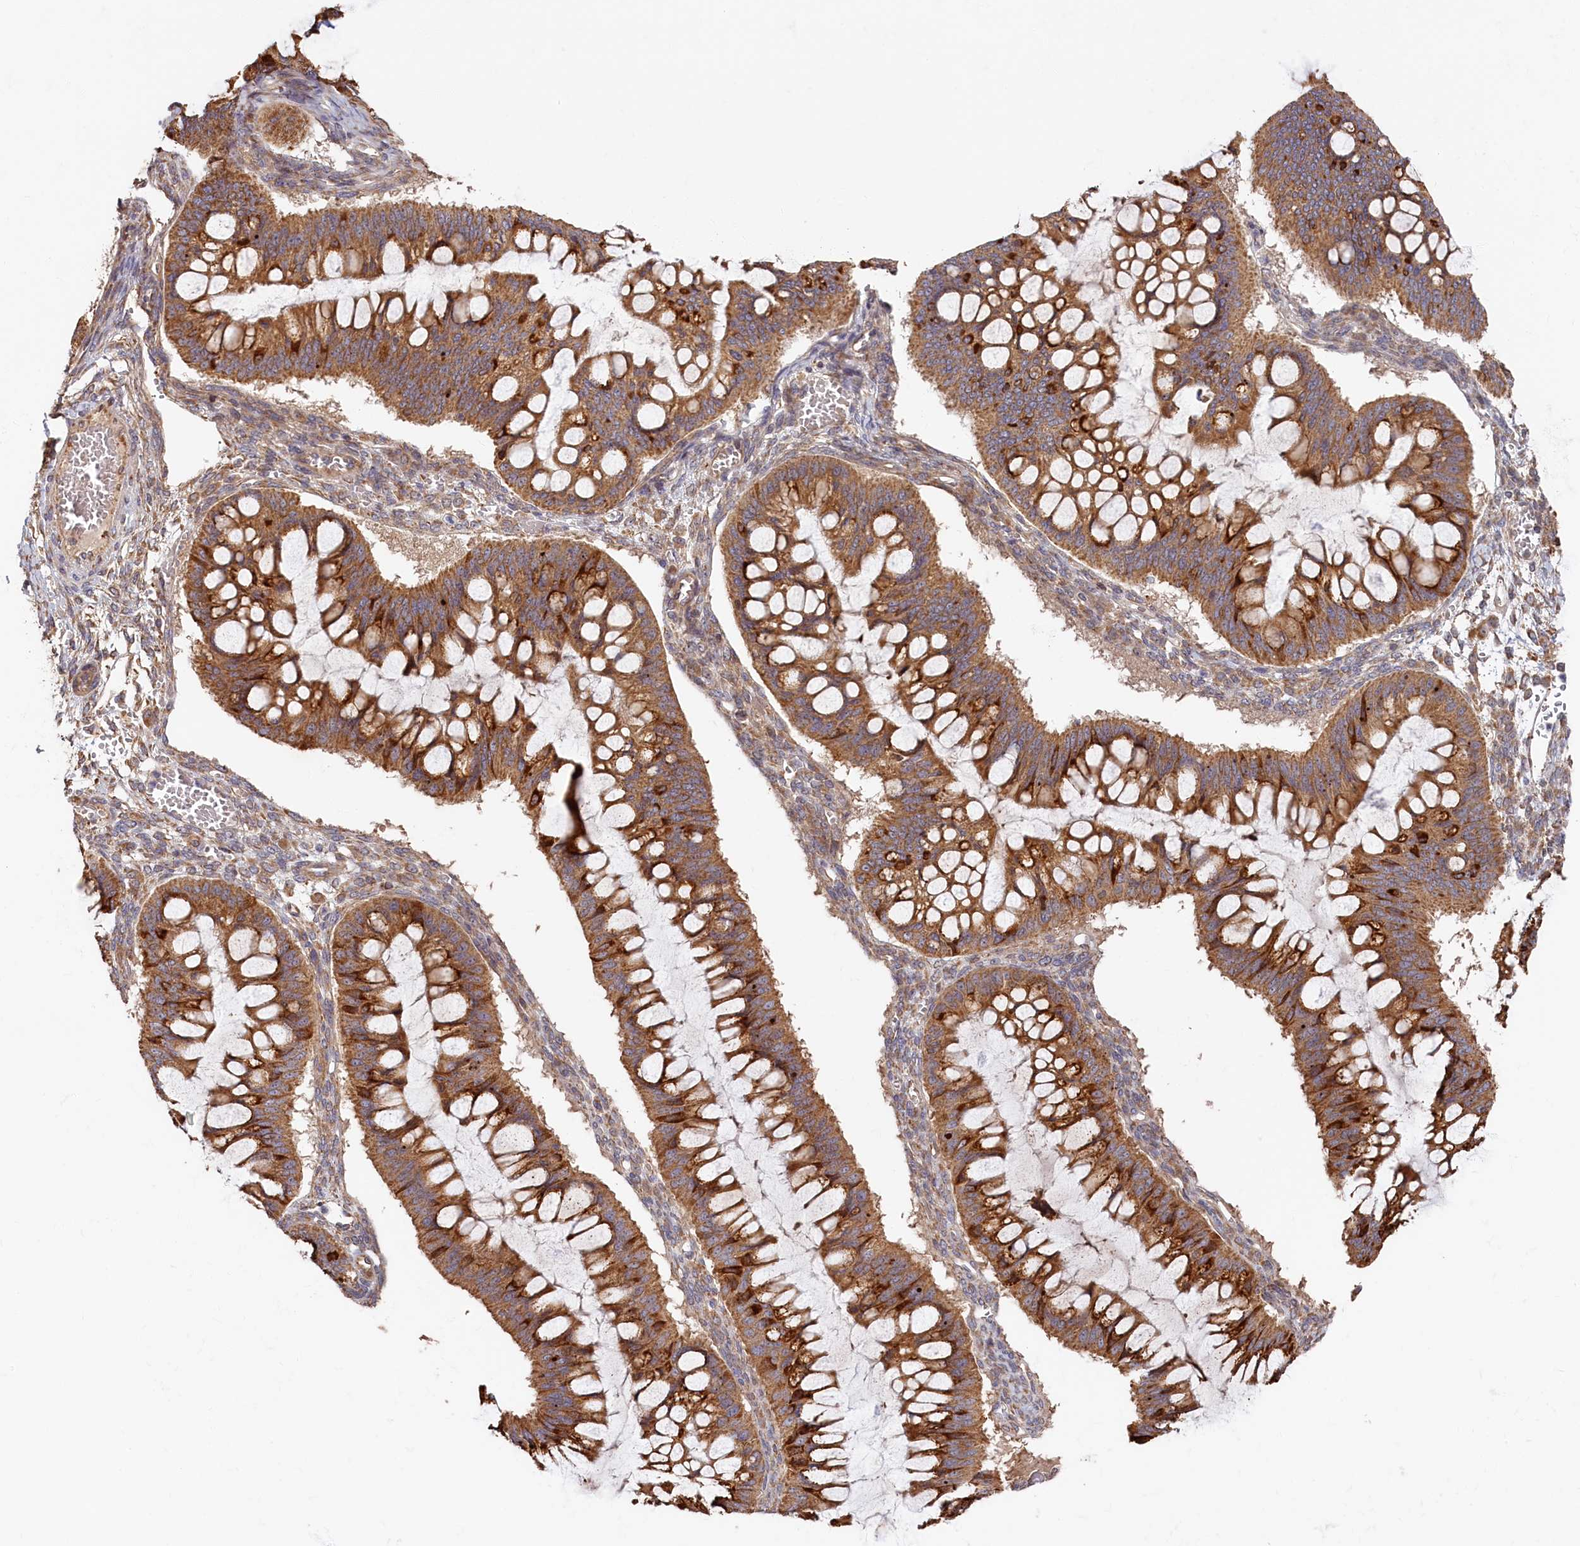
{"staining": {"intensity": "strong", "quantity": ">75%", "location": "cytoplasmic/membranous"}, "tissue": "ovarian cancer", "cell_type": "Tumor cells", "image_type": "cancer", "snomed": [{"axis": "morphology", "description": "Cystadenocarcinoma, mucinous, NOS"}, {"axis": "topography", "description": "Ovary"}], "caption": "Tumor cells exhibit high levels of strong cytoplasmic/membranous staining in approximately >75% of cells in mucinous cystadenocarcinoma (ovarian).", "gene": "CEP44", "patient": {"sex": "female", "age": 73}}